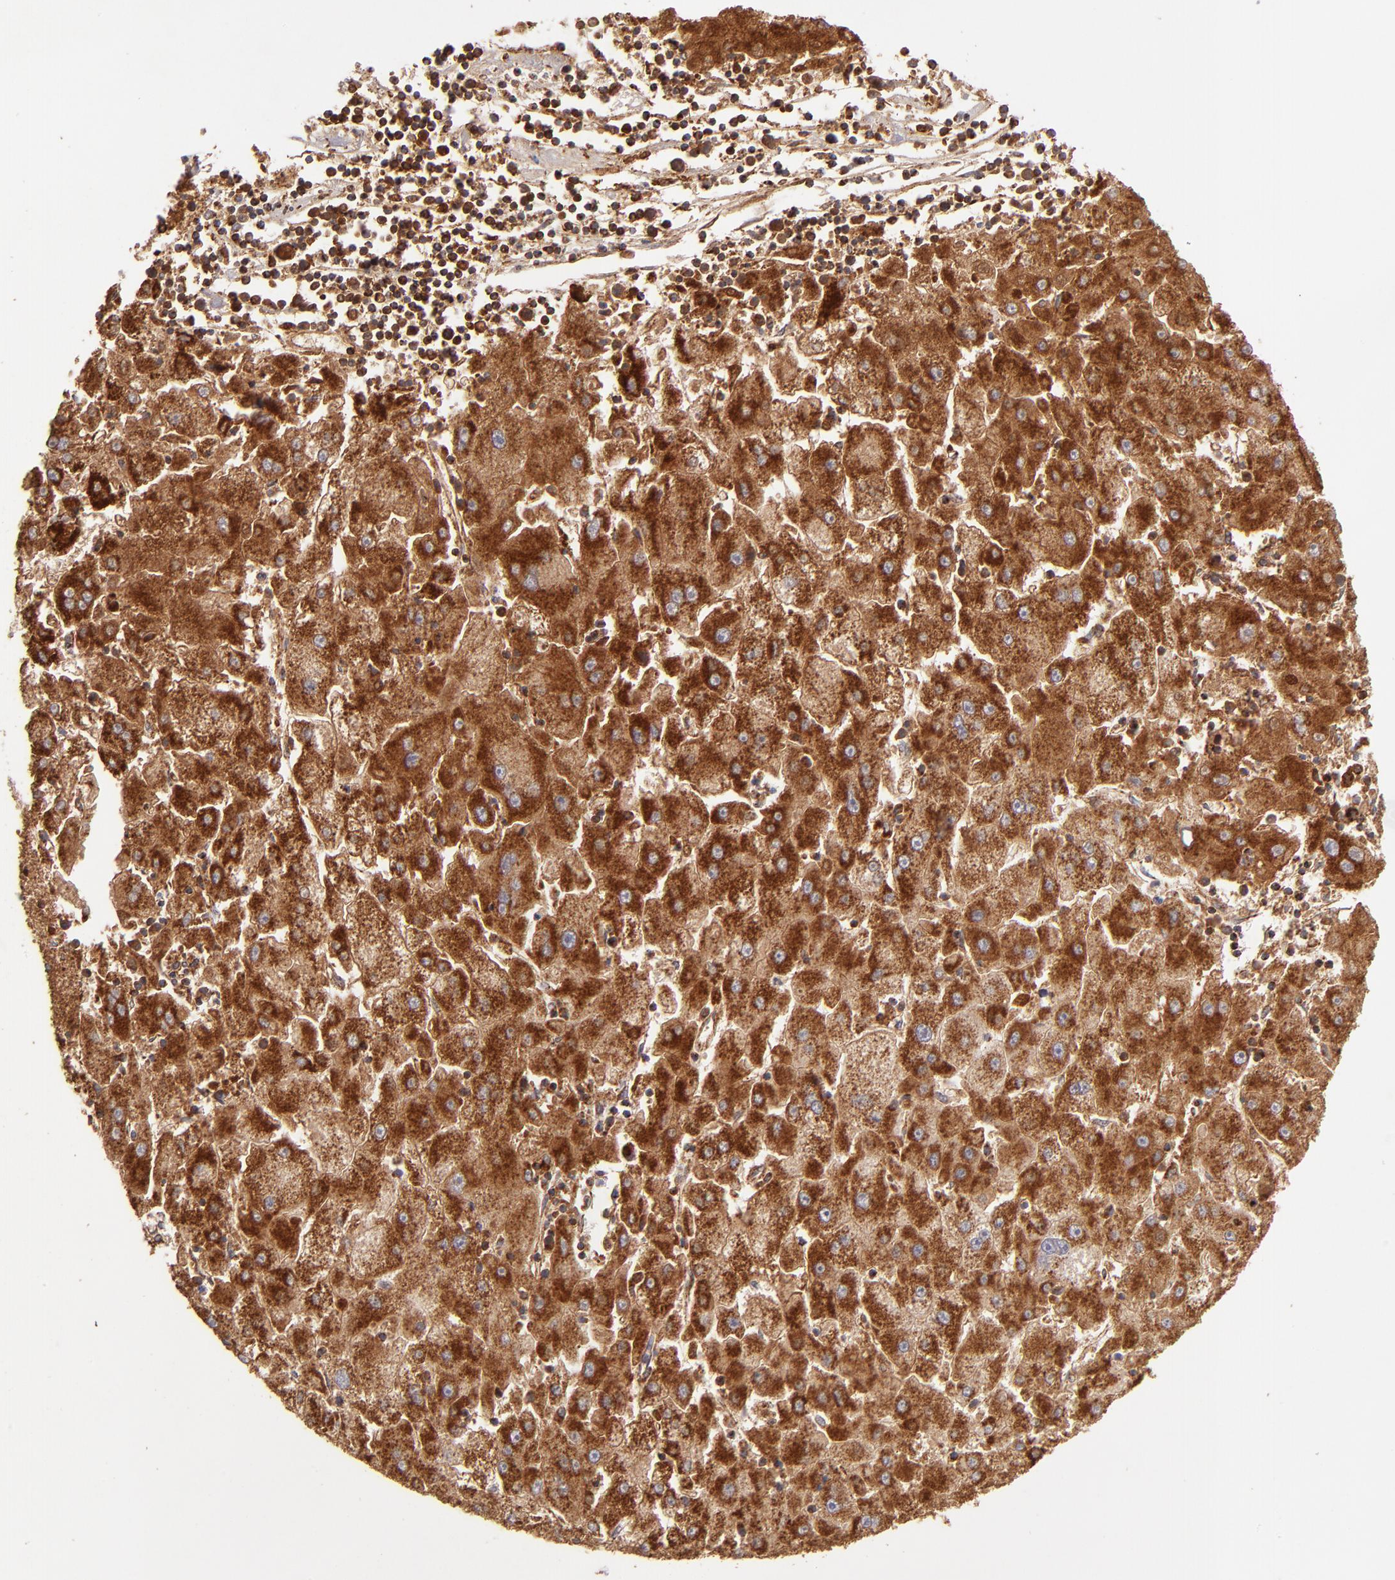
{"staining": {"intensity": "moderate", "quantity": ">75%", "location": "cytoplasmic/membranous"}, "tissue": "liver cancer", "cell_type": "Tumor cells", "image_type": "cancer", "snomed": [{"axis": "morphology", "description": "Carcinoma, Hepatocellular, NOS"}, {"axis": "topography", "description": "Liver"}], "caption": "This is an image of immunohistochemistry staining of liver cancer, which shows moderate staining in the cytoplasmic/membranous of tumor cells.", "gene": "DLST", "patient": {"sex": "male", "age": 72}}